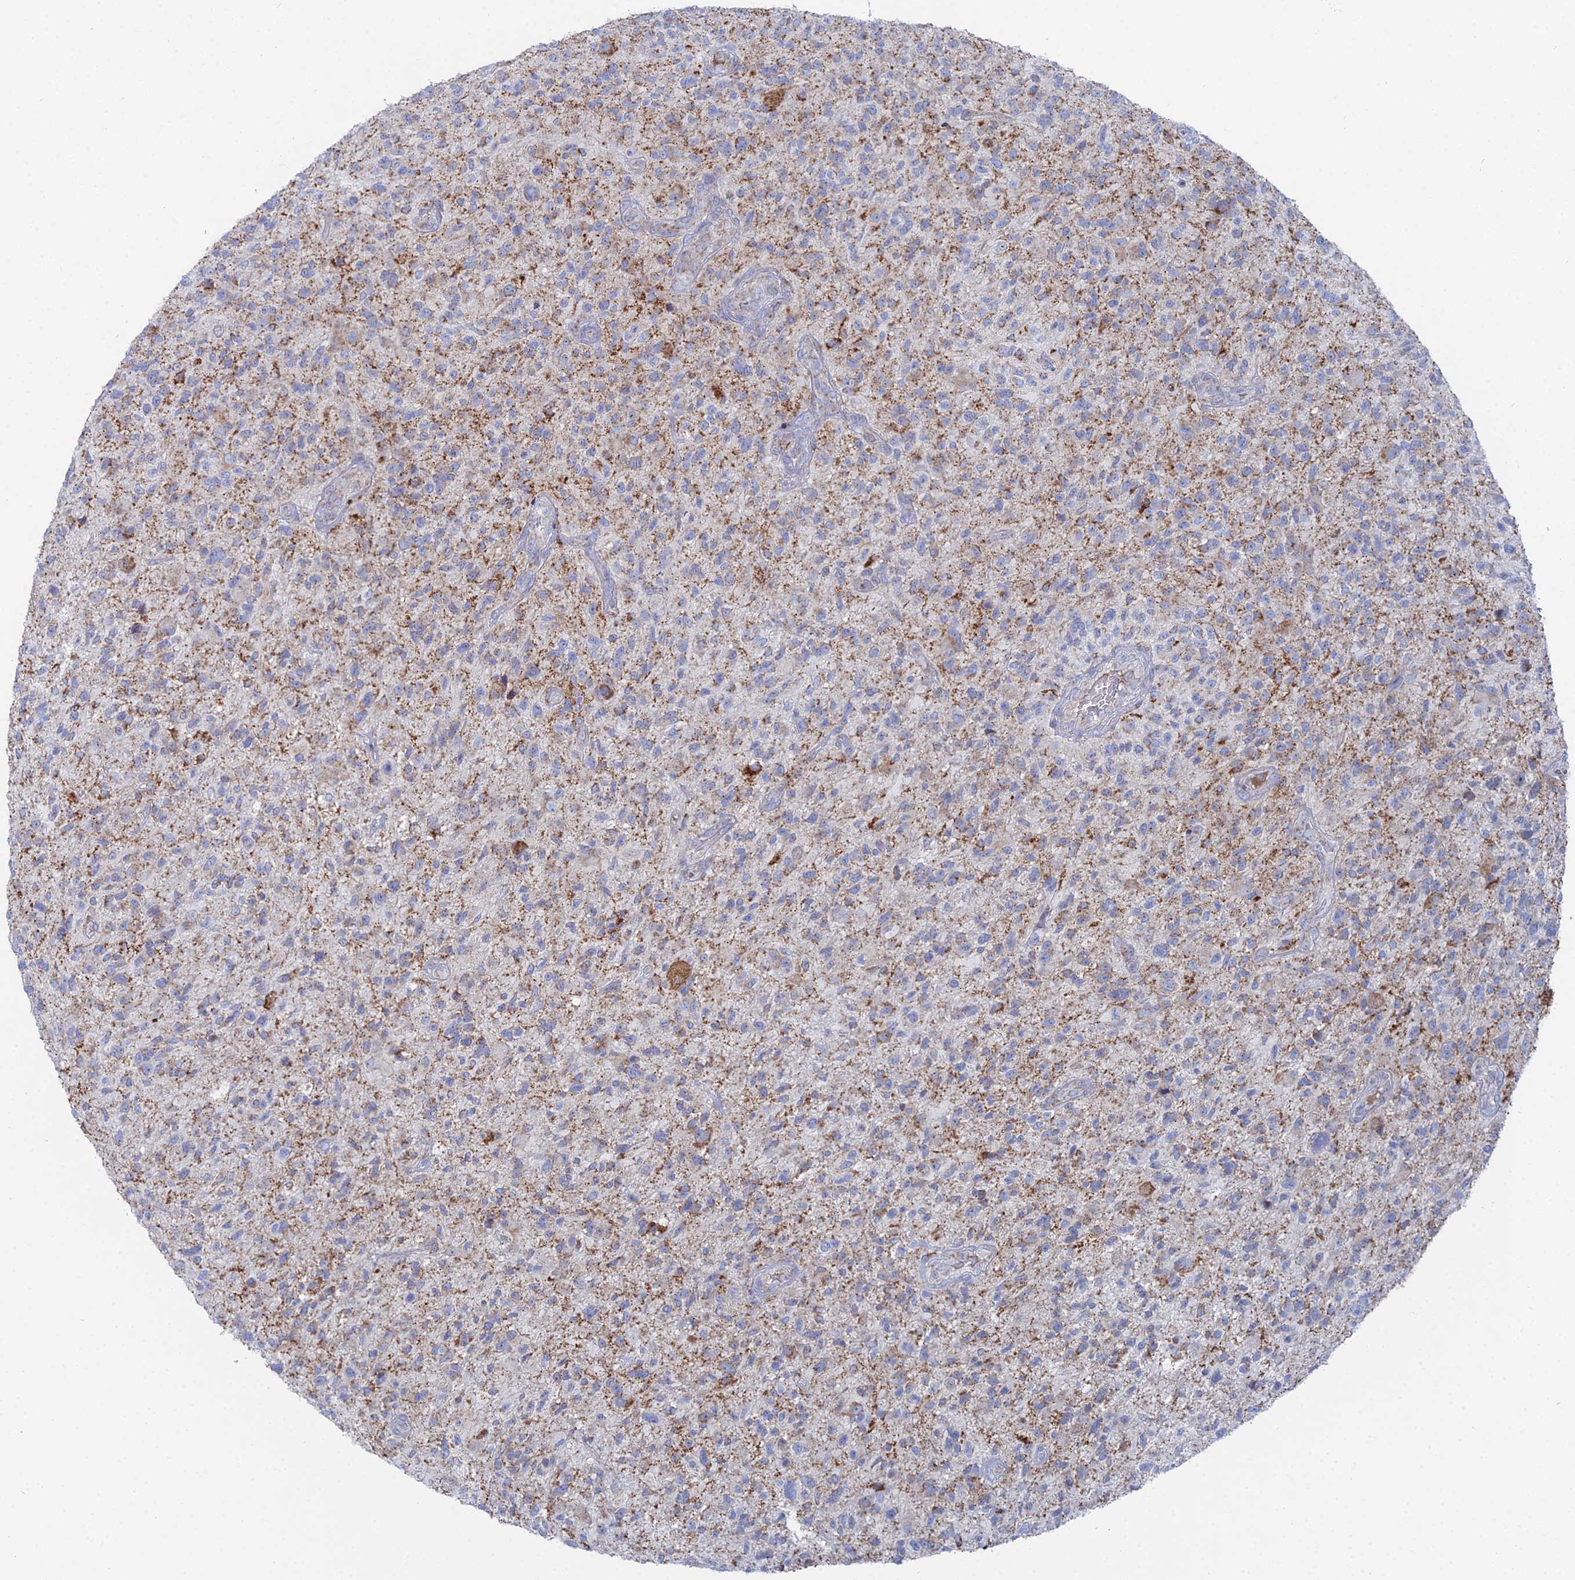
{"staining": {"intensity": "moderate", "quantity": "<25%", "location": "cytoplasmic/membranous"}, "tissue": "glioma", "cell_type": "Tumor cells", "image_type": "cancer", "snomed": [{"axis": "morphology", "description": "Glioma, malignant, High grade"}, {"axis": "topography", "description": "Brain"}], "caption": "Immunohistochemistry (IHC) micrograph of neoplastic tissue: malignant glioma (high-grade) stained using immunohistochemistry demonstrates low levels of moderate protein expression localized specifically in the cytoplasmic/membranous of tumor cells, appearing as a cytoplasmic/membranous brown color.", "gene": "MPC1", "patient": {"sex": "male", "age": 47}}